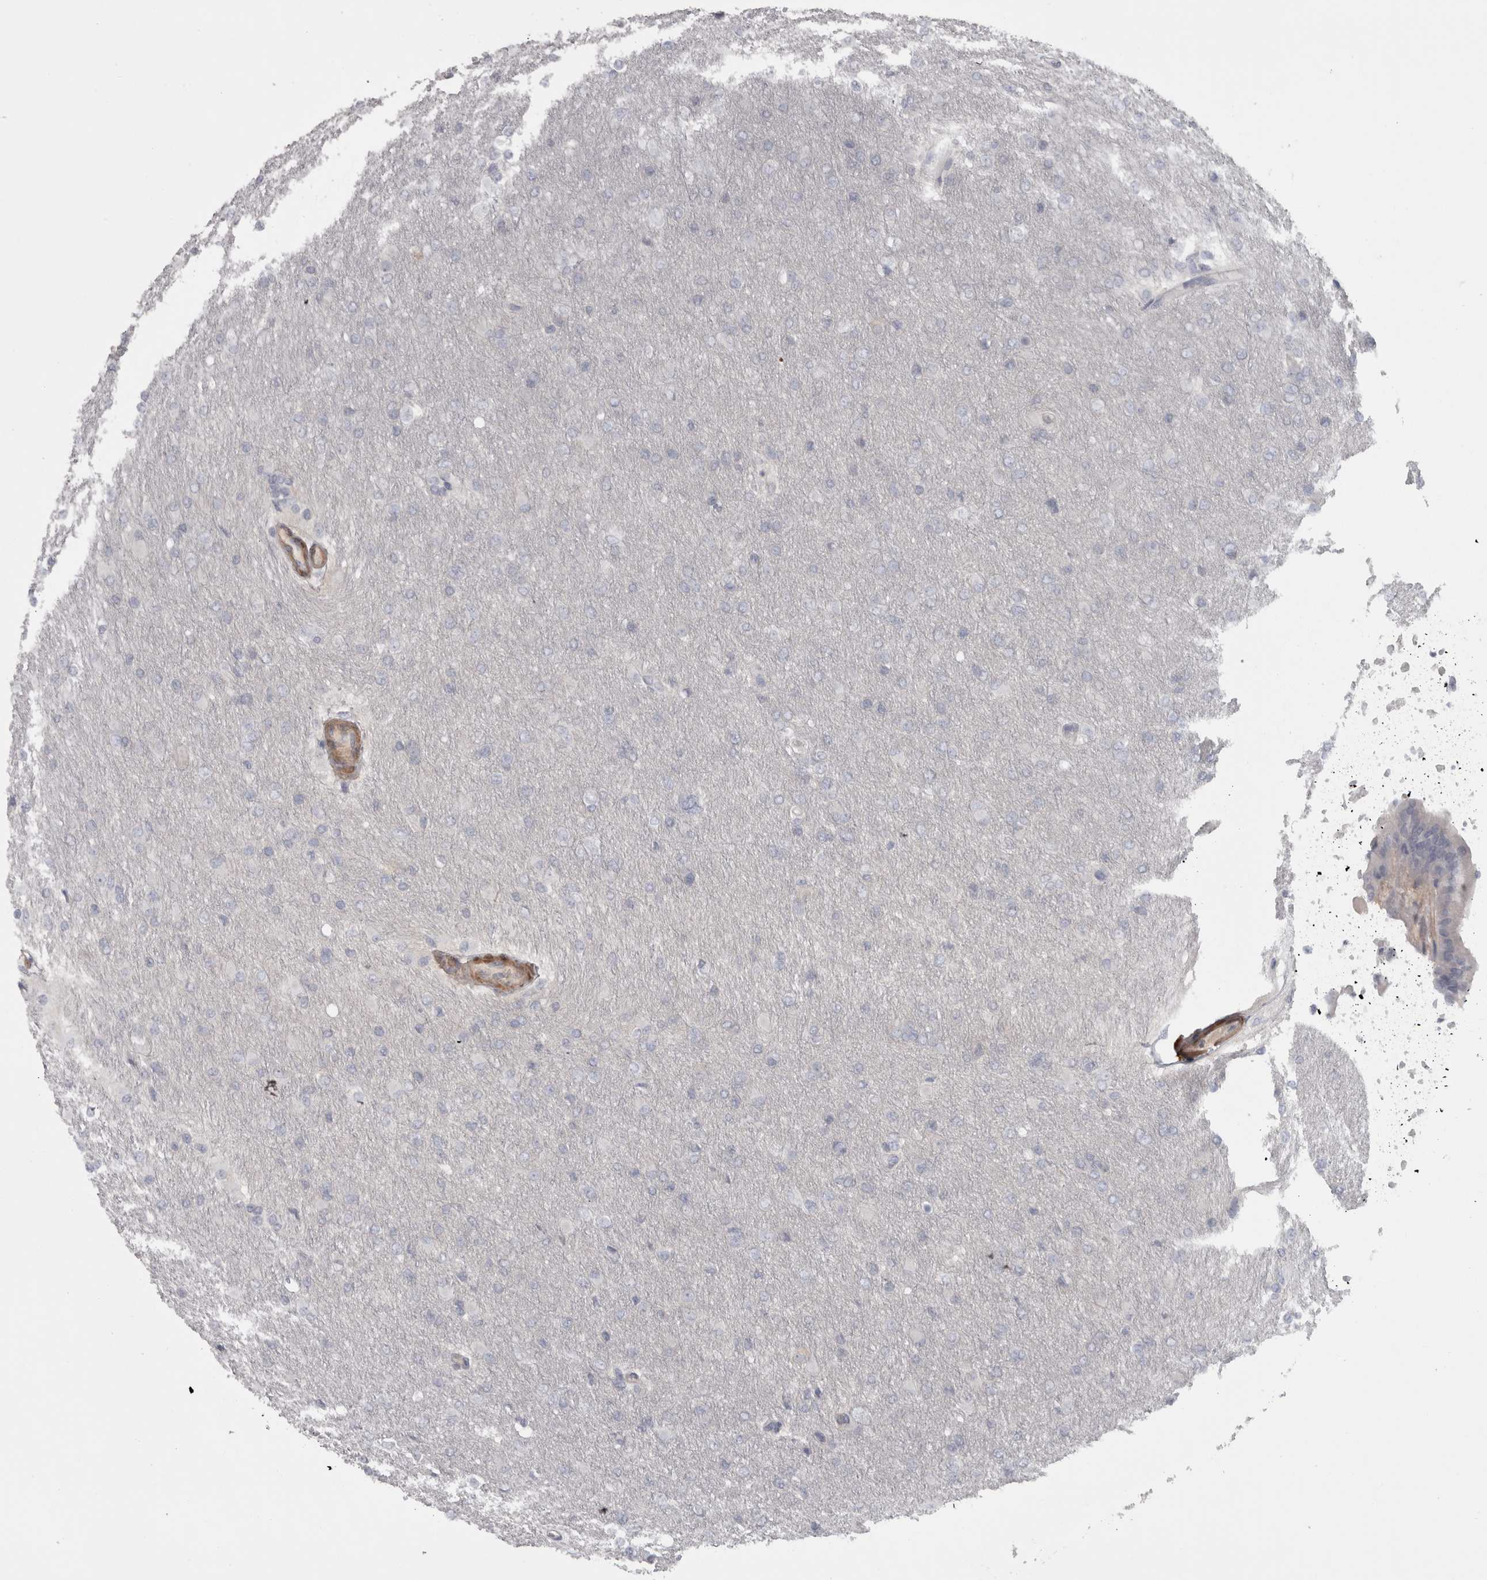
{"staining": {"intensity": "negative", "quantity": "none", "location": "none"}, "tissue": "glioma", "cell_type": "Tumor cells", "image_type": "cancer", "snomed": [{"axis": "morphology", "description": "Glioma, malignant, High grade"}, {"axis": "topography", "description": "Cerebral cortex"}], "caption": "Tumor cells show no significant staining in glioma.", "gene": "PPP1R12B", "patient": {"sex": "female", "age": 36}}